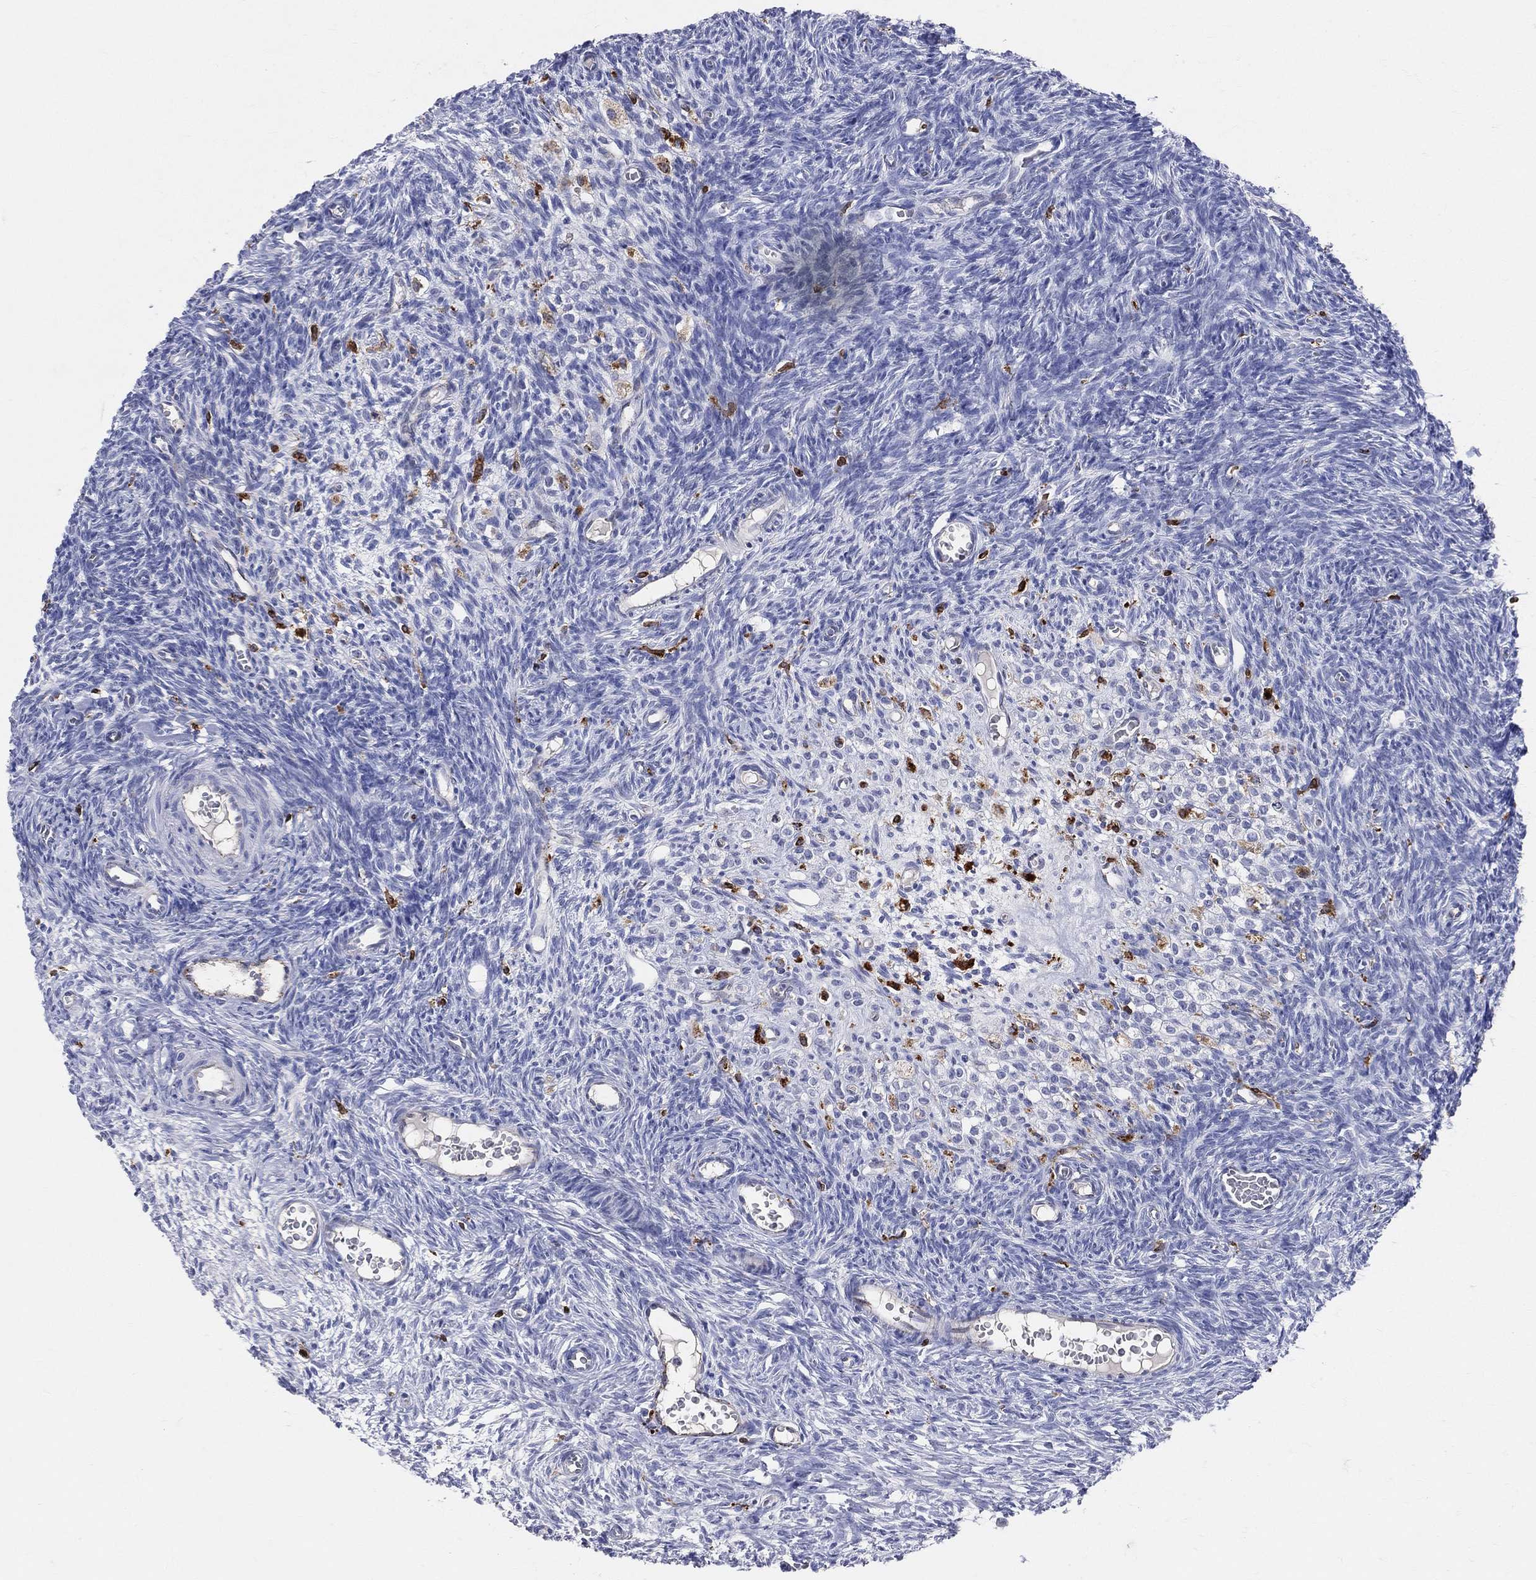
{"staining": {"intensity": "negative", "quantity": "none", "location": "none"}, "tissue": "ovary", "cell_type": "Ovarian stroma cells", "image_type": "normal", "snomed": [{"axis": "morphology", "description": "Normal tissue, NOS"}, {"axis": "topography", "description": "Ovary"}], "caption": "DAB (3,3'-diaminobenzidine) immunohistochemical staining of unremarkable ovary exhibits no significant staining in ovarian stroma cells. The staining is performed using DAB (3,3'-diaminobenzidine) brown chromogen with nuclei counter-stained in using hematoxylin.", "gene": "CD74", "patient": {"sex": "female", "age": 27}}